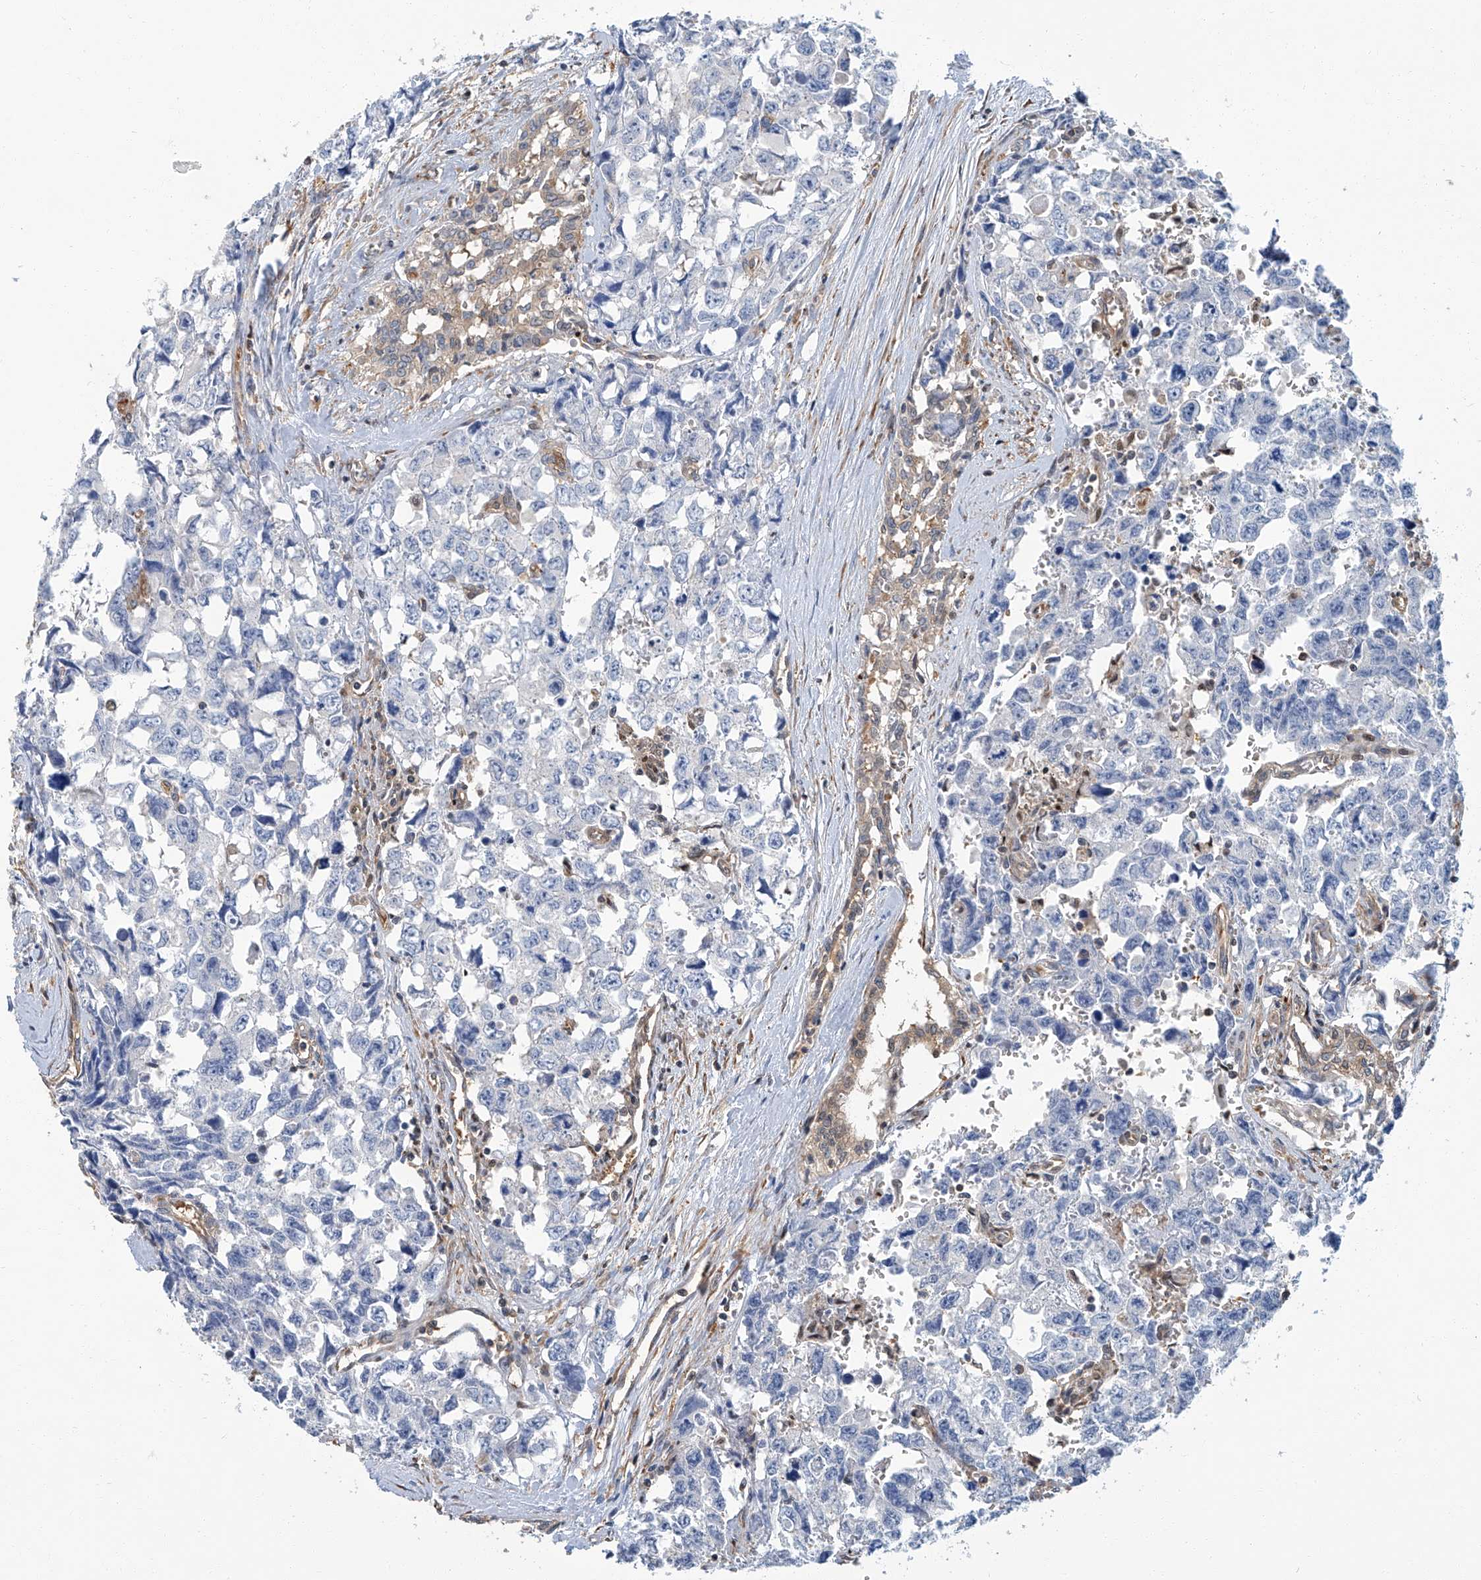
{"staining": {"intensity": "negative", "quantity": "none", "location": "none"}, "tissue": "testis cancer", "cell_type": "Tumor cells", "image_type": "cancer", "snomed": [{"axis": "morphology", "description": "Carcinoma, Embryonal, NOS"}, {"axis": "topography", "description": "Testis"}], "caption": "This histopathology image is of testis embryonal carcinoma stained with immunohistochemistry to label a protein in brown with the nuclei are counter-stained blue. There is no expression in tumor cells.", "gene": "PSMB10", "patient": {"sex": "male", "age": 31}}